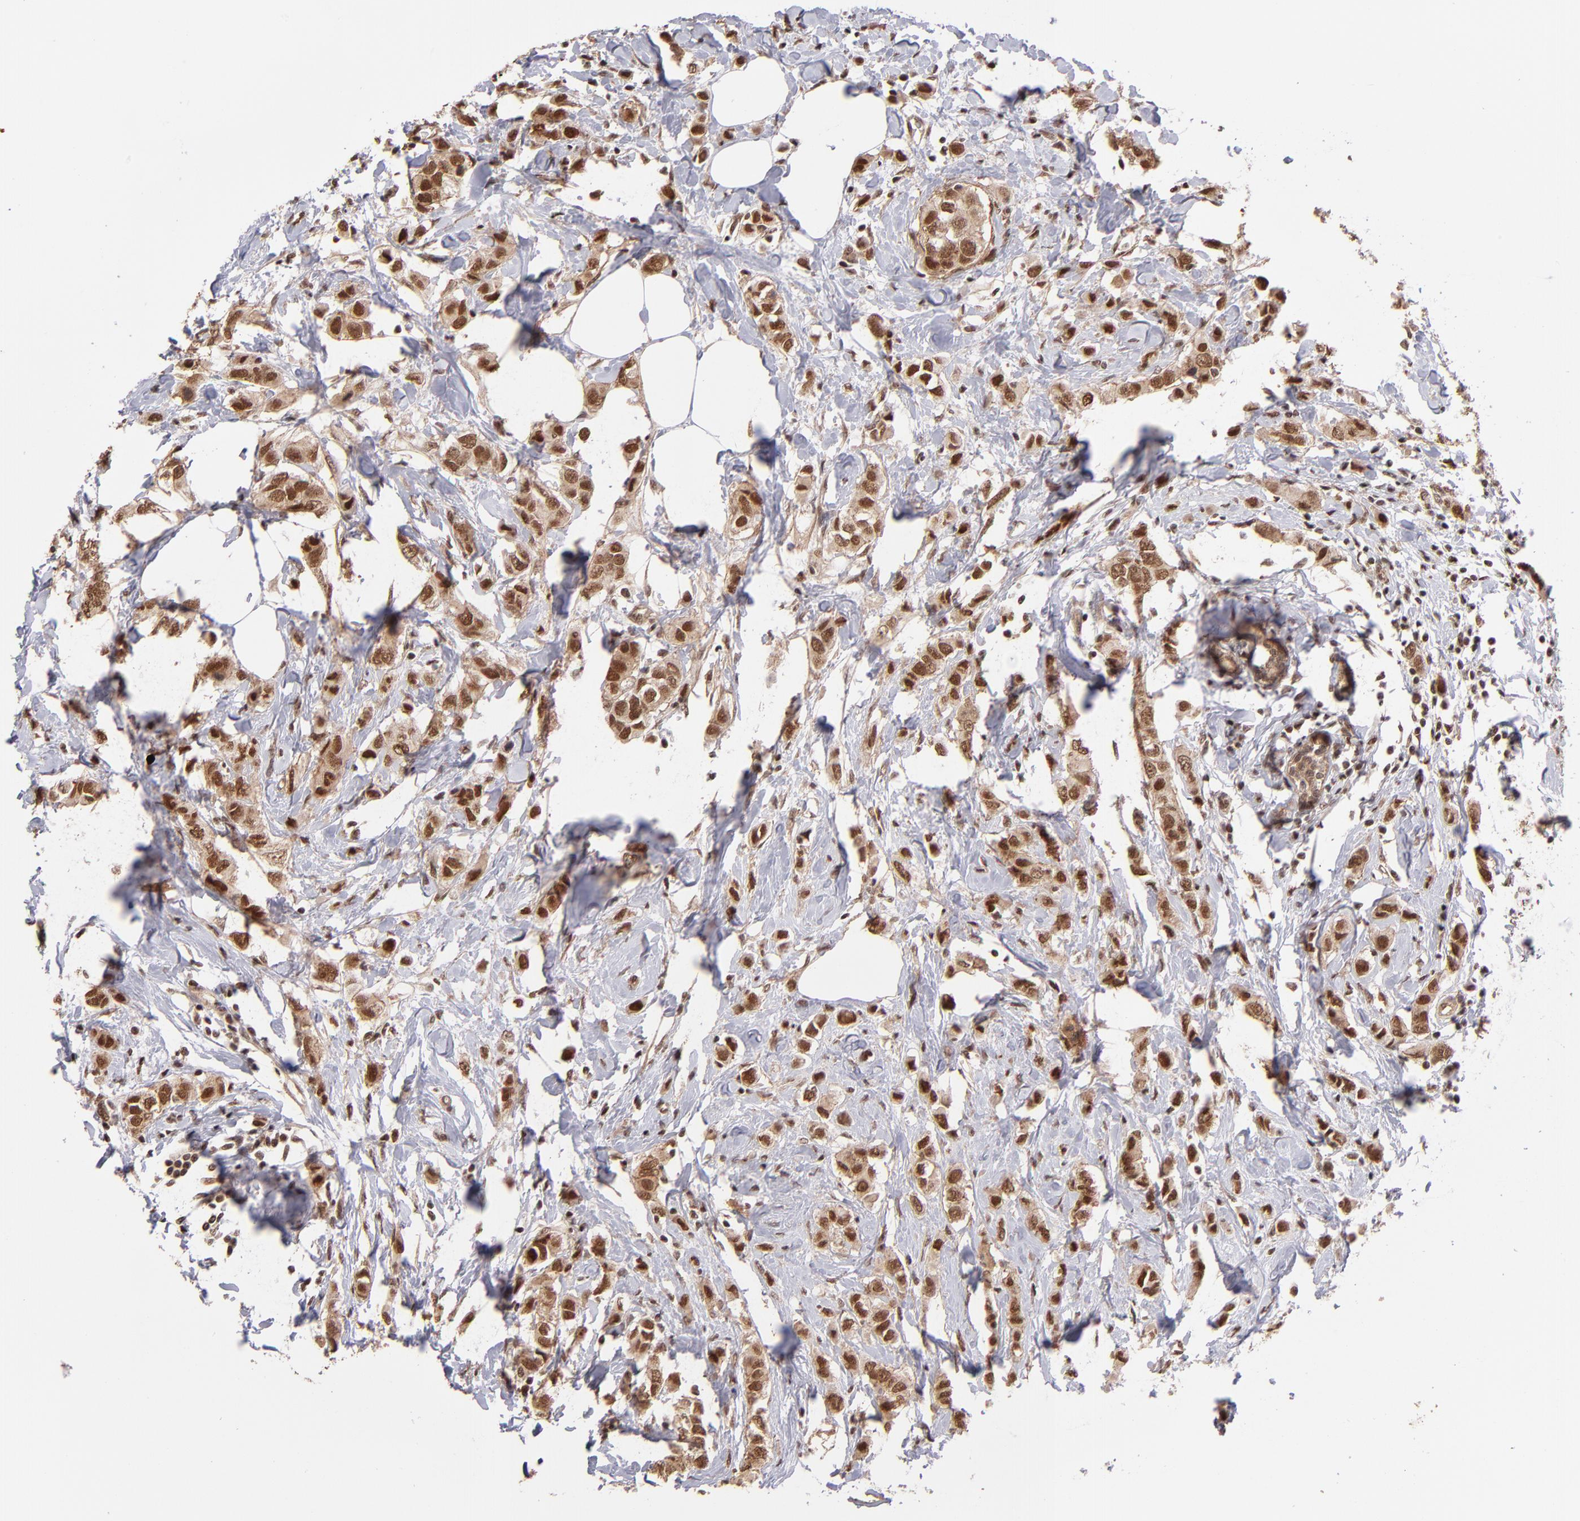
{"staining": {"intensity": "moderate", "quantity": ">75%", "location": "nuclear"}, "tissue": "breast cancer", "cell_type": "Tumor cells", "image_type": "cancer", "snomed": [{"axis": "morphology", "description": "Normal tissue, NOS"}, {"axis": "morphology", "description": "Duct carcinoma"}, {"axis": "topography", "description": "Breast"}], "caption": "A photomicrograph of human infiltrating ductal carcinoma (breast) stained for a protein exhibits moderate nuclear brown staining in tumor cells.", "gene": "TERF2", "patient": {"sex": "female", "age": 50}}